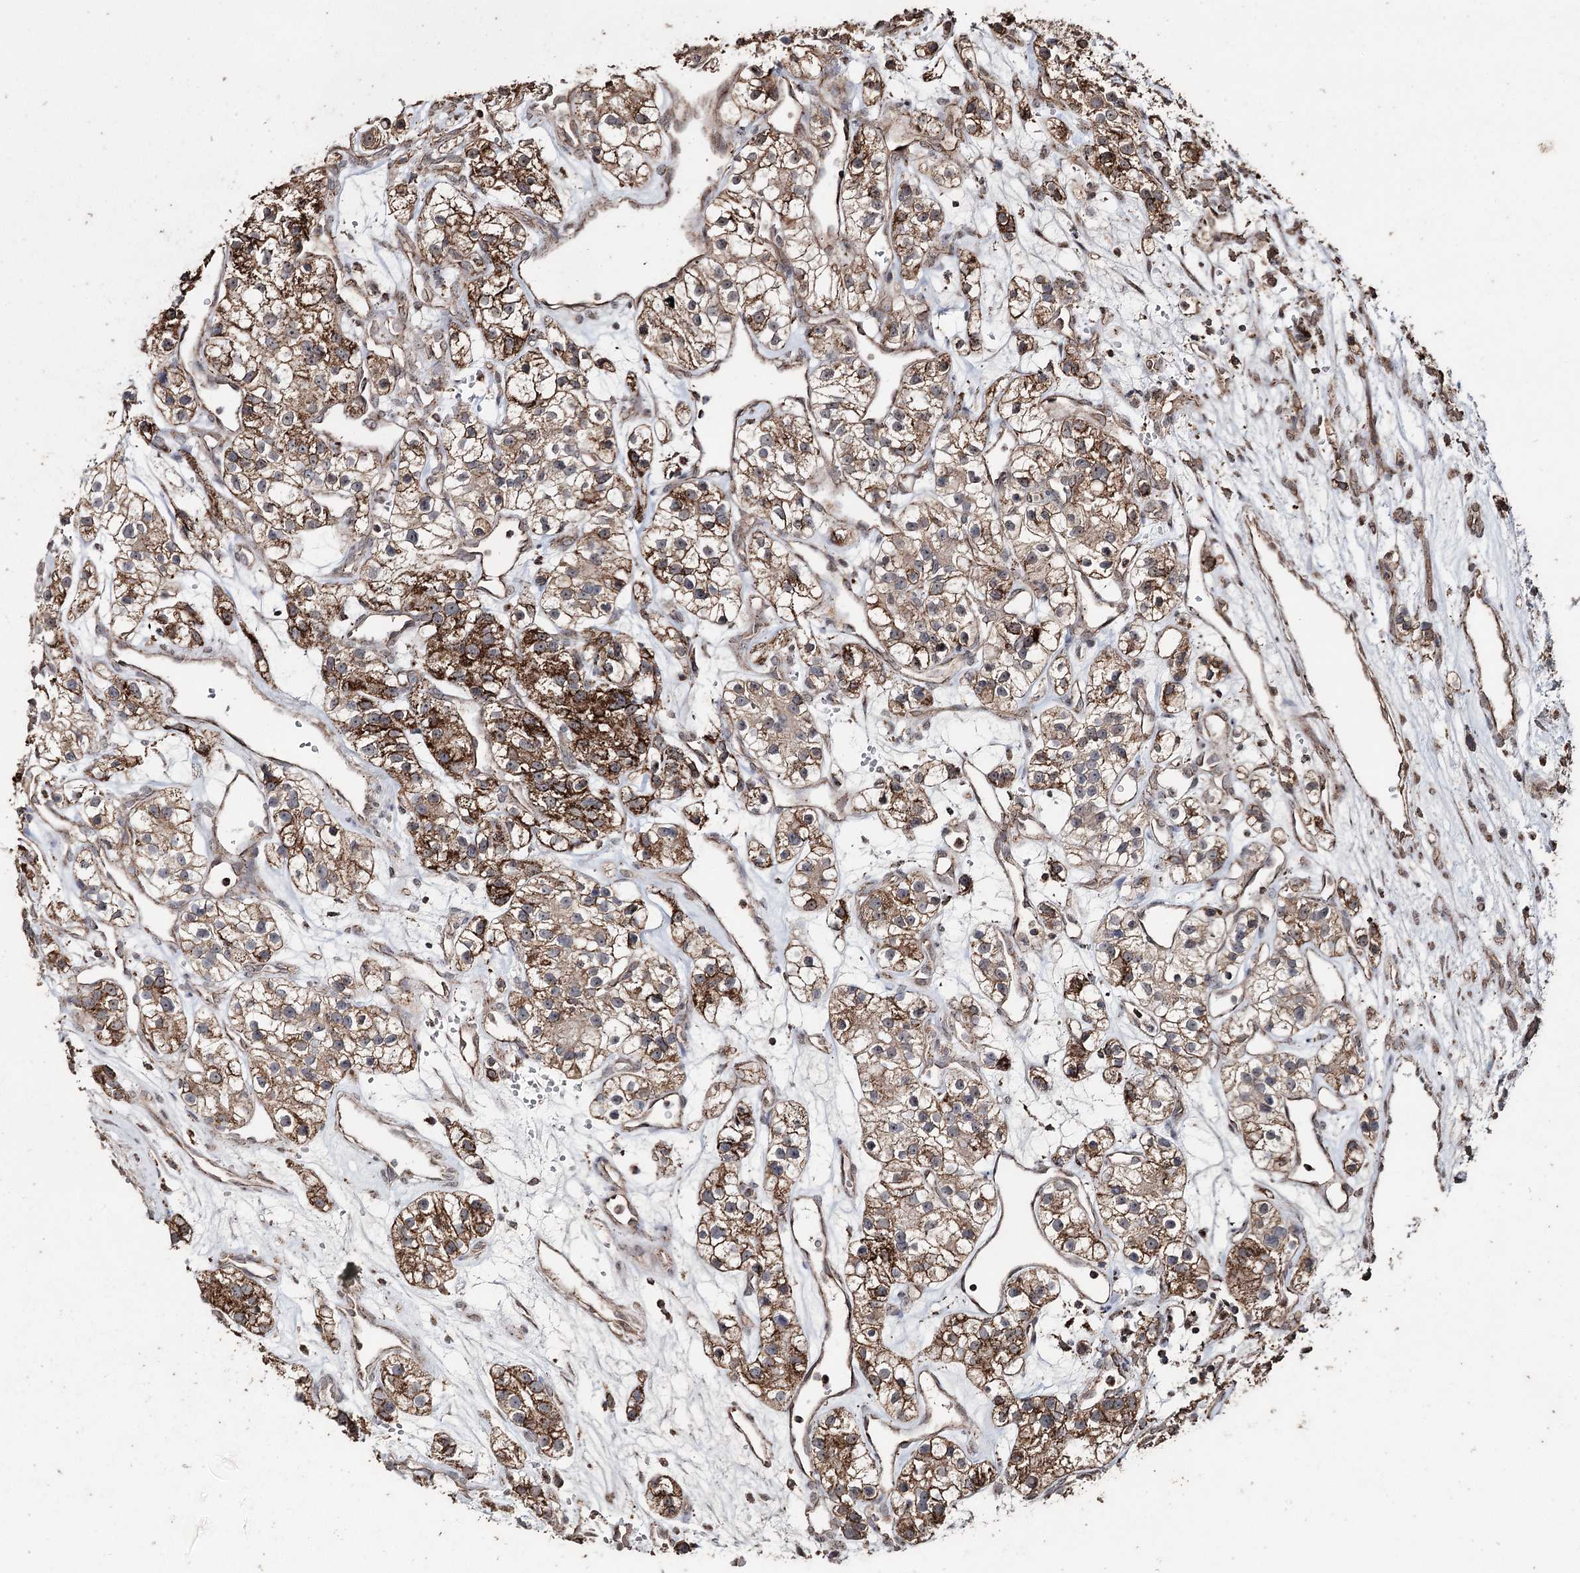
{"staining": {"intensity": "strong", "quantity": "25%-75%", "location": "cytoplasmic/membranous"}, "tissue": "renal cancer", "cell_type": "Tumor cells", "image_type": "cancer", "snomed": [{"axis": "morphology", "description": "Adenocarcinoma, NOS"}, {"axis": "topography", "description": "Kidney"}], "caption": "Tumor cells demonstrate high levels of strong cytoplasmic/membranous expression in approximately 25%-75% of cells in human renal cancer. The staining was performed using DAB to visualize the protein expression in brown, while the nuclei were stained in blue with hematoxylin (Magnification: 20x).", "gene": "SLF2", "patient": {"sex": "female", "age": 57}}